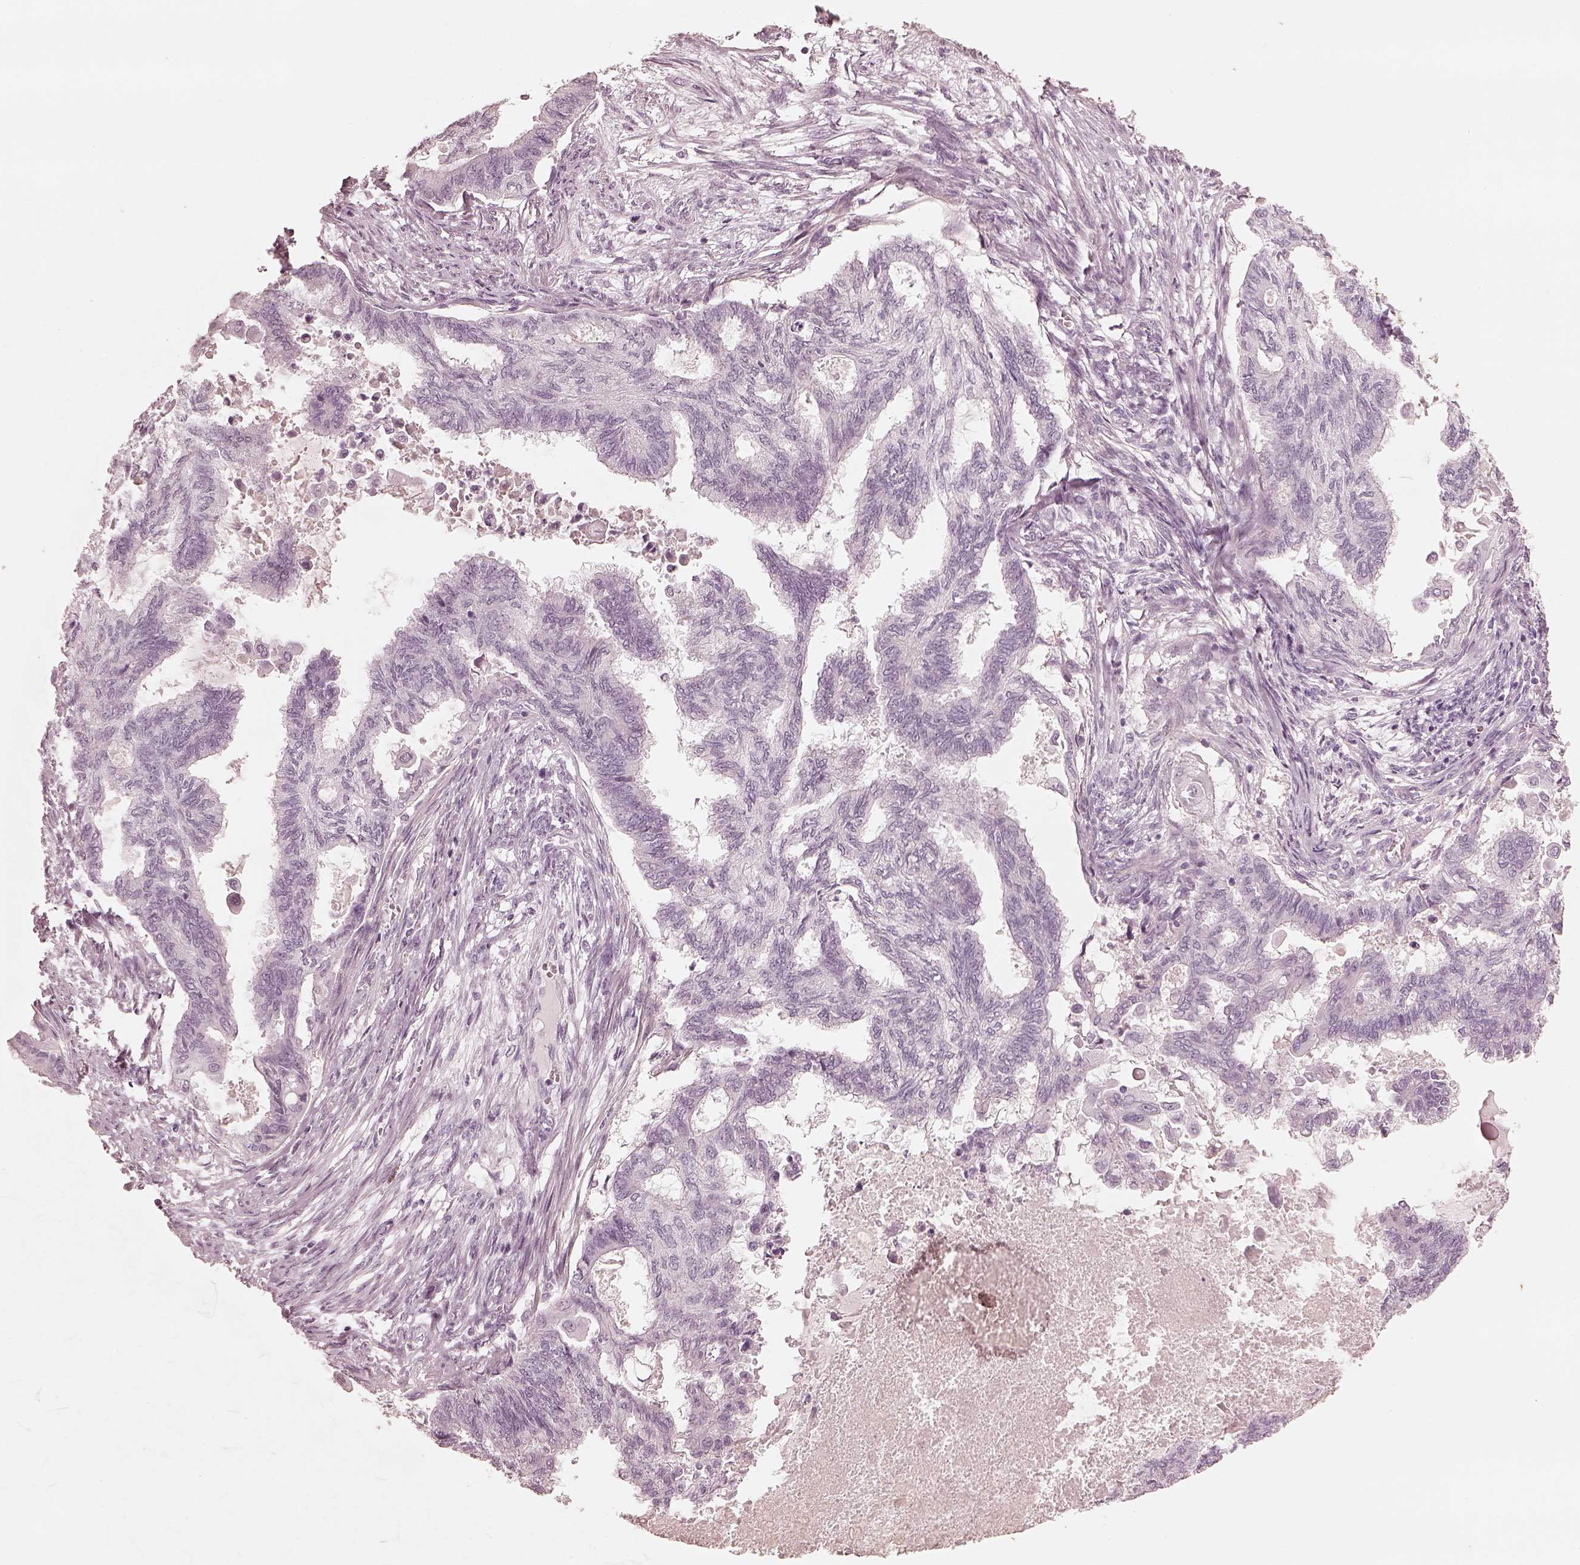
{"staining": {"intensity": "negative", "quantity": "none", "location": "none"}, "tissue": "endometrial cancer", "cell_type": "Tumor cells", "image_type": "cancer", "snomed": [{"axis": "morphology", "description": "Adenocarcinoma, NOS"}, {"axis": "topography", "description": "Endometrium"}], "caption": "Immunohistochemistry (IHC) image of neoplastic tissue: human endometrial cancer (adenocarcinoma) stained with DAB exhibits no significant protein expression in tumor cells.", "gene": "ADRB3", "patient": {"sex": "female", "age": 86}}